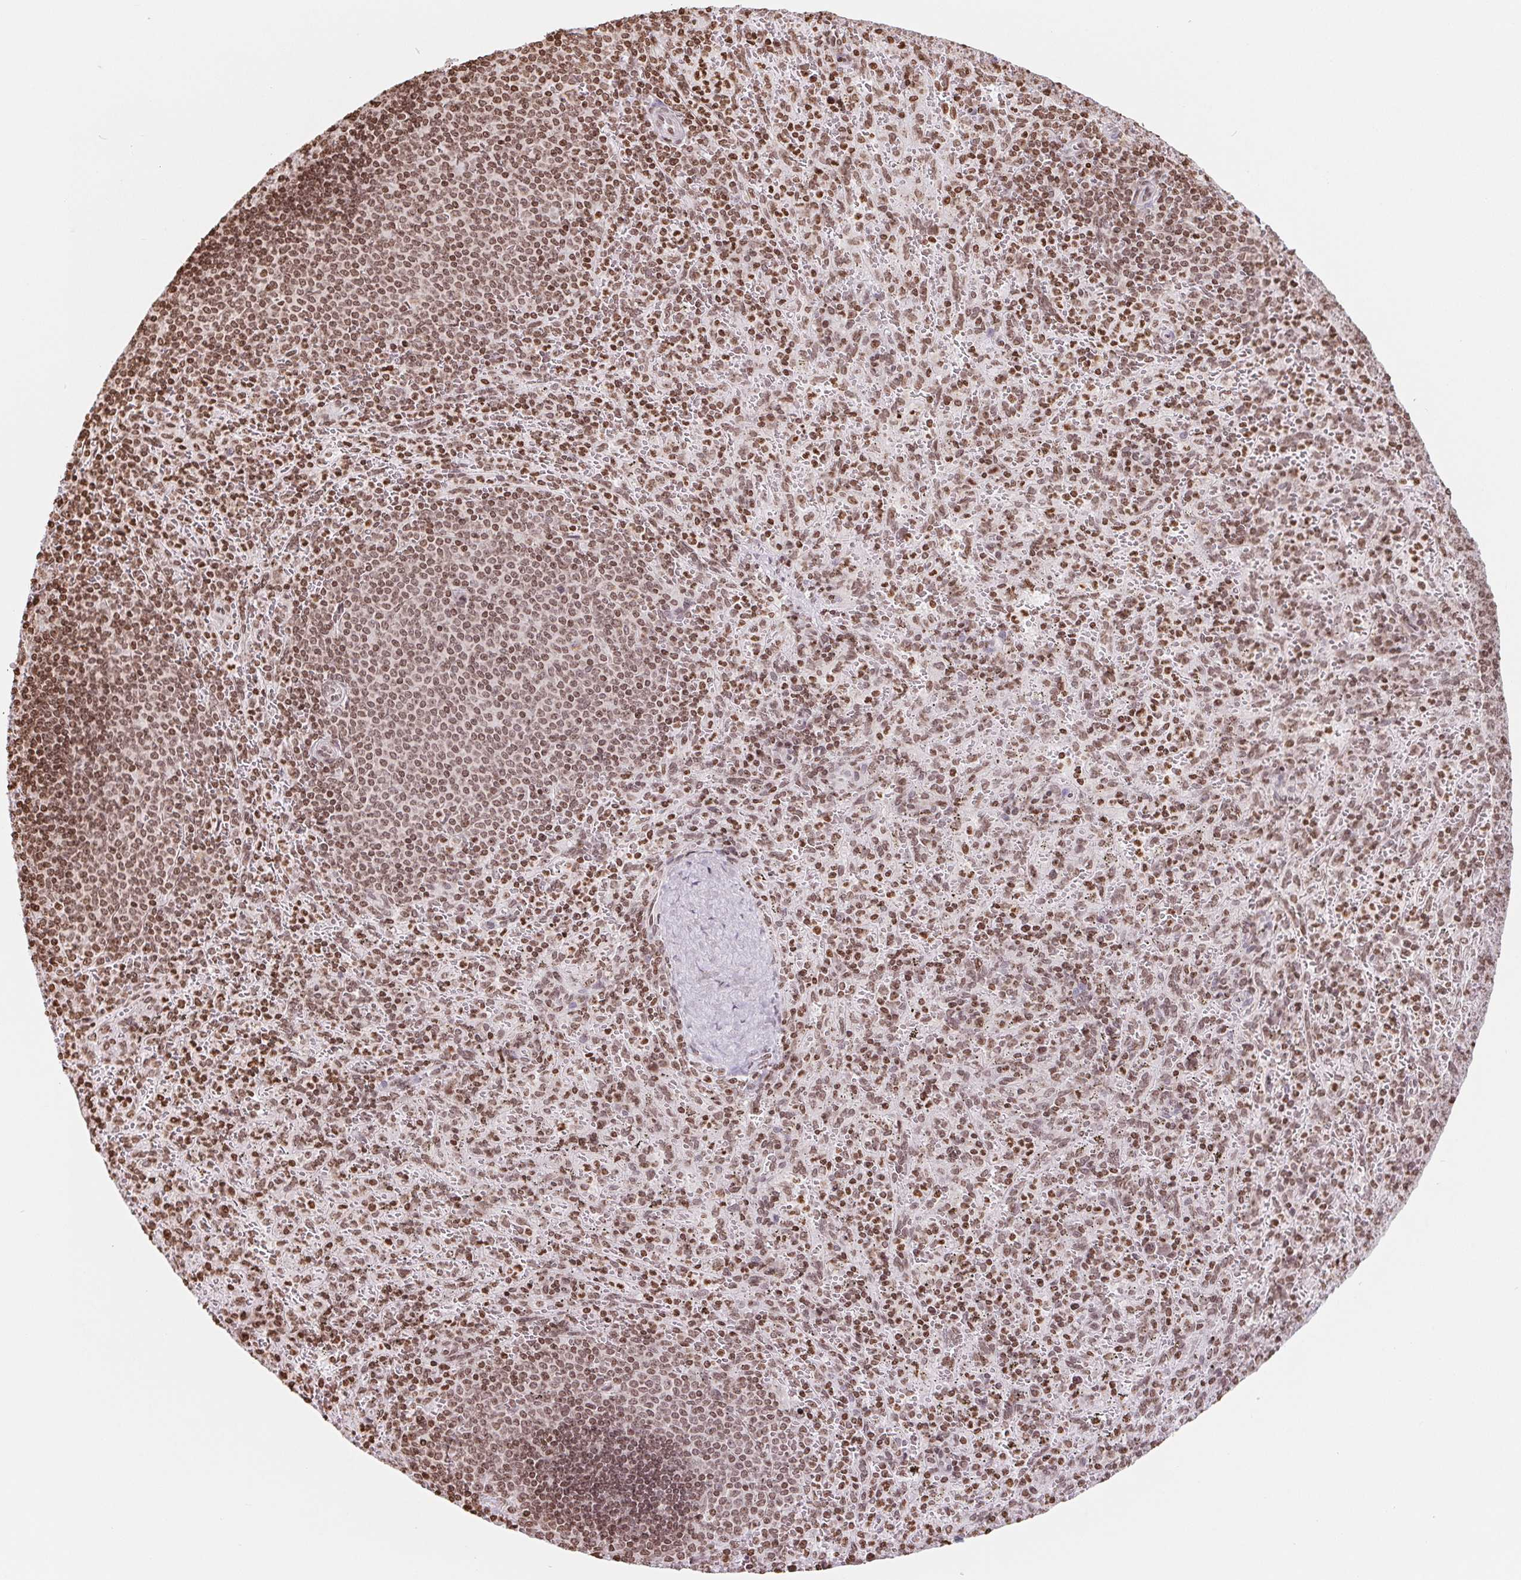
{"staining": {"intensity": "moderate", "quantity": ">75%", "location": "nuclear"}, "tissue": "spleen", "cell_type": "Cells in red pulp", "image_type": "normal", "snomed": [{"axis": "morphology", "description": "Normal tissue, NOS"}, {"axis": "topography", "description": "Spleen"}], "caption": "Moderate nuclear expression is identified in approximately >75% of cells in red pulp in unremarkable spleen.", "gene": "SMIM12", "patient": {"sex": "male", "age": 57}}